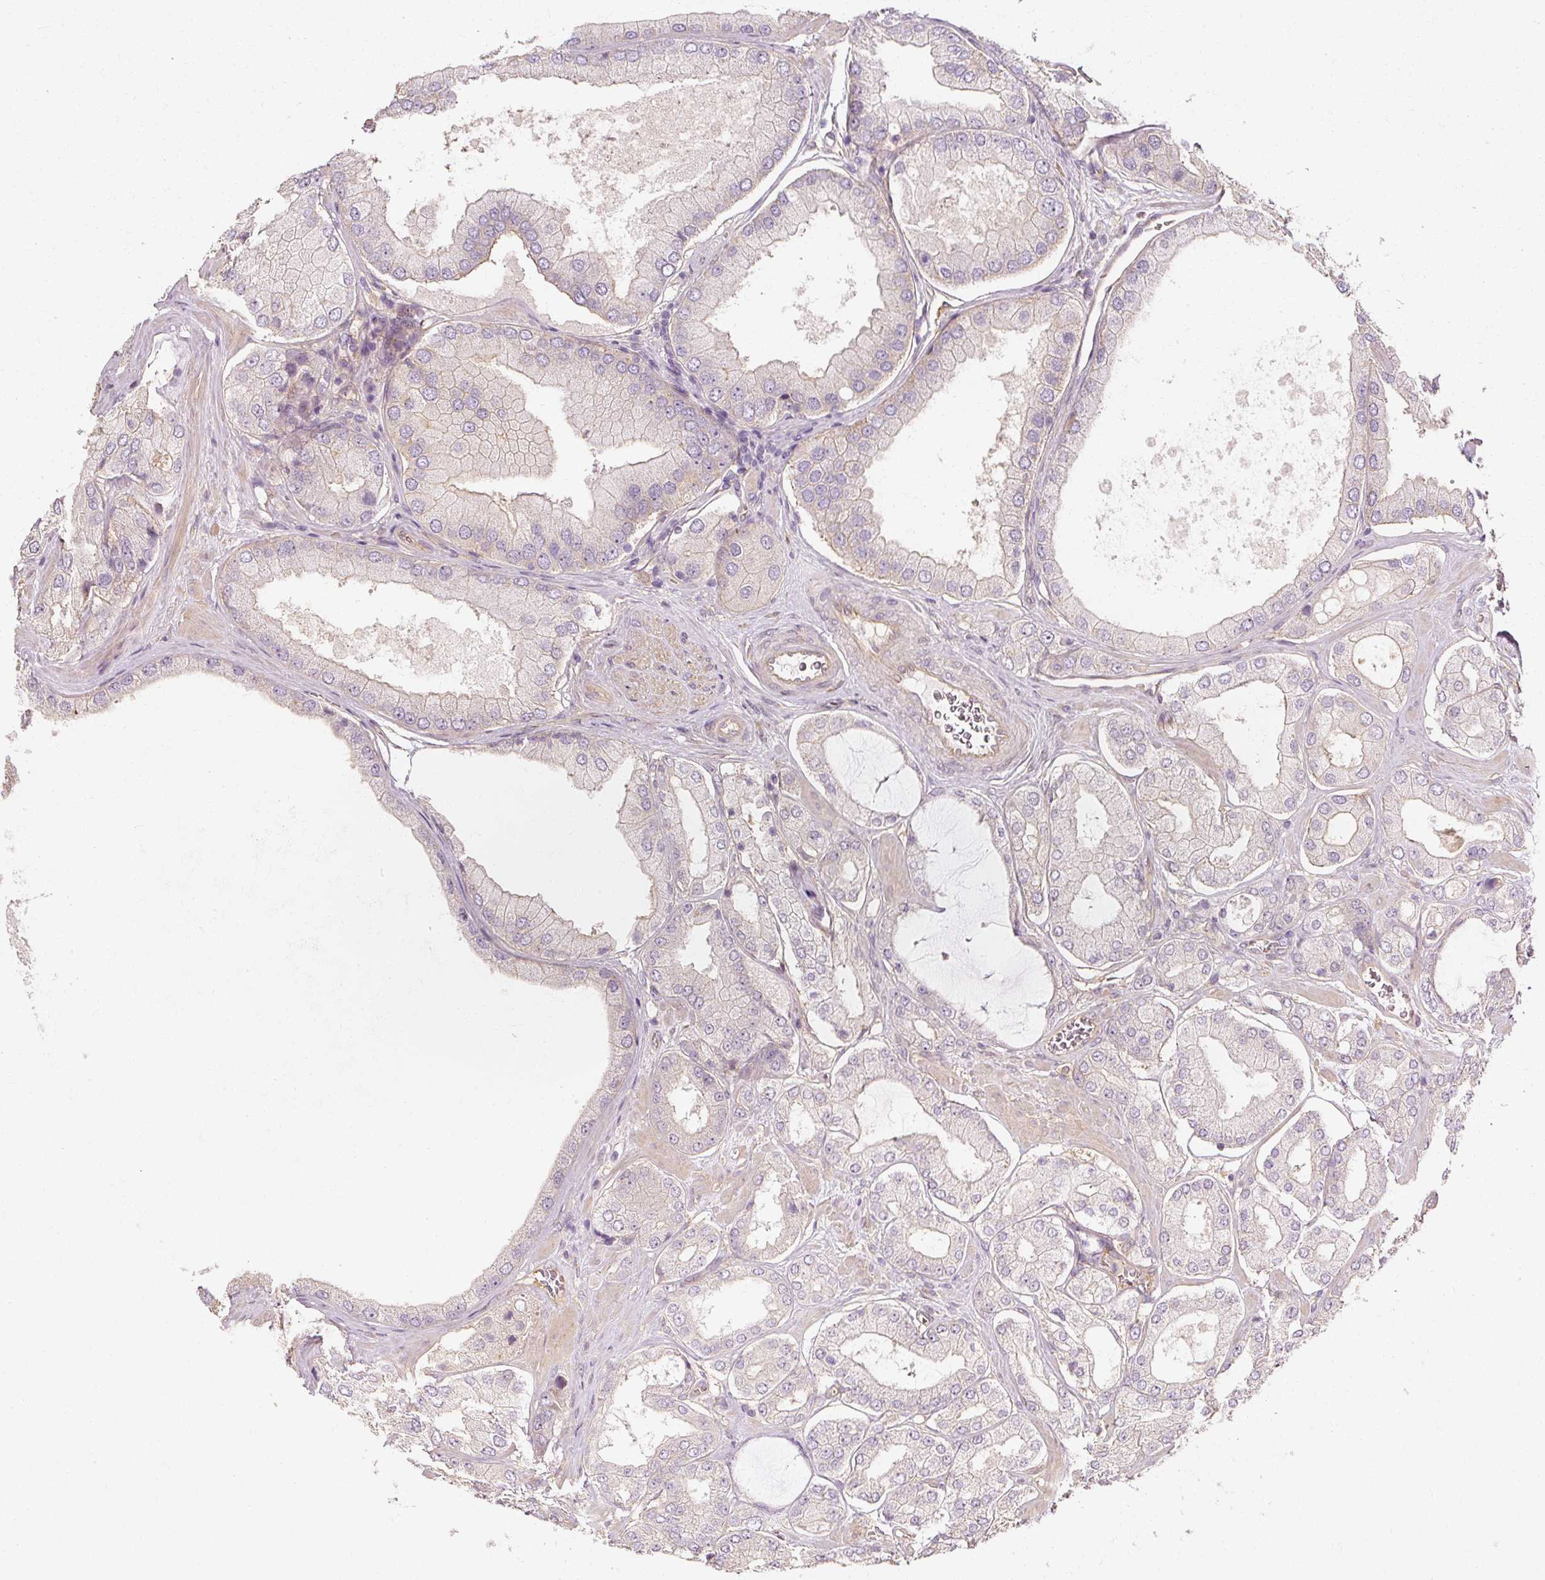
{"staining": {"intensity": "negative", "quantity": "none", "location": "none"}, "tissue": "prostate cancer", "cell_type": "Tumor cells", "image_type": "cancer", "snomed": [{"axis": "morphology", "description": "Adenocarcinoma, Low grade"}, {"axis": "topography", "description": "Prostate"}], "caption": "Immunohistochemistry of low-grade adenocarcinoma (prostate) reveals no expression in tumor cells.", "gene": "GNAQ", "patient": {"sex": "male", "age": 42}}